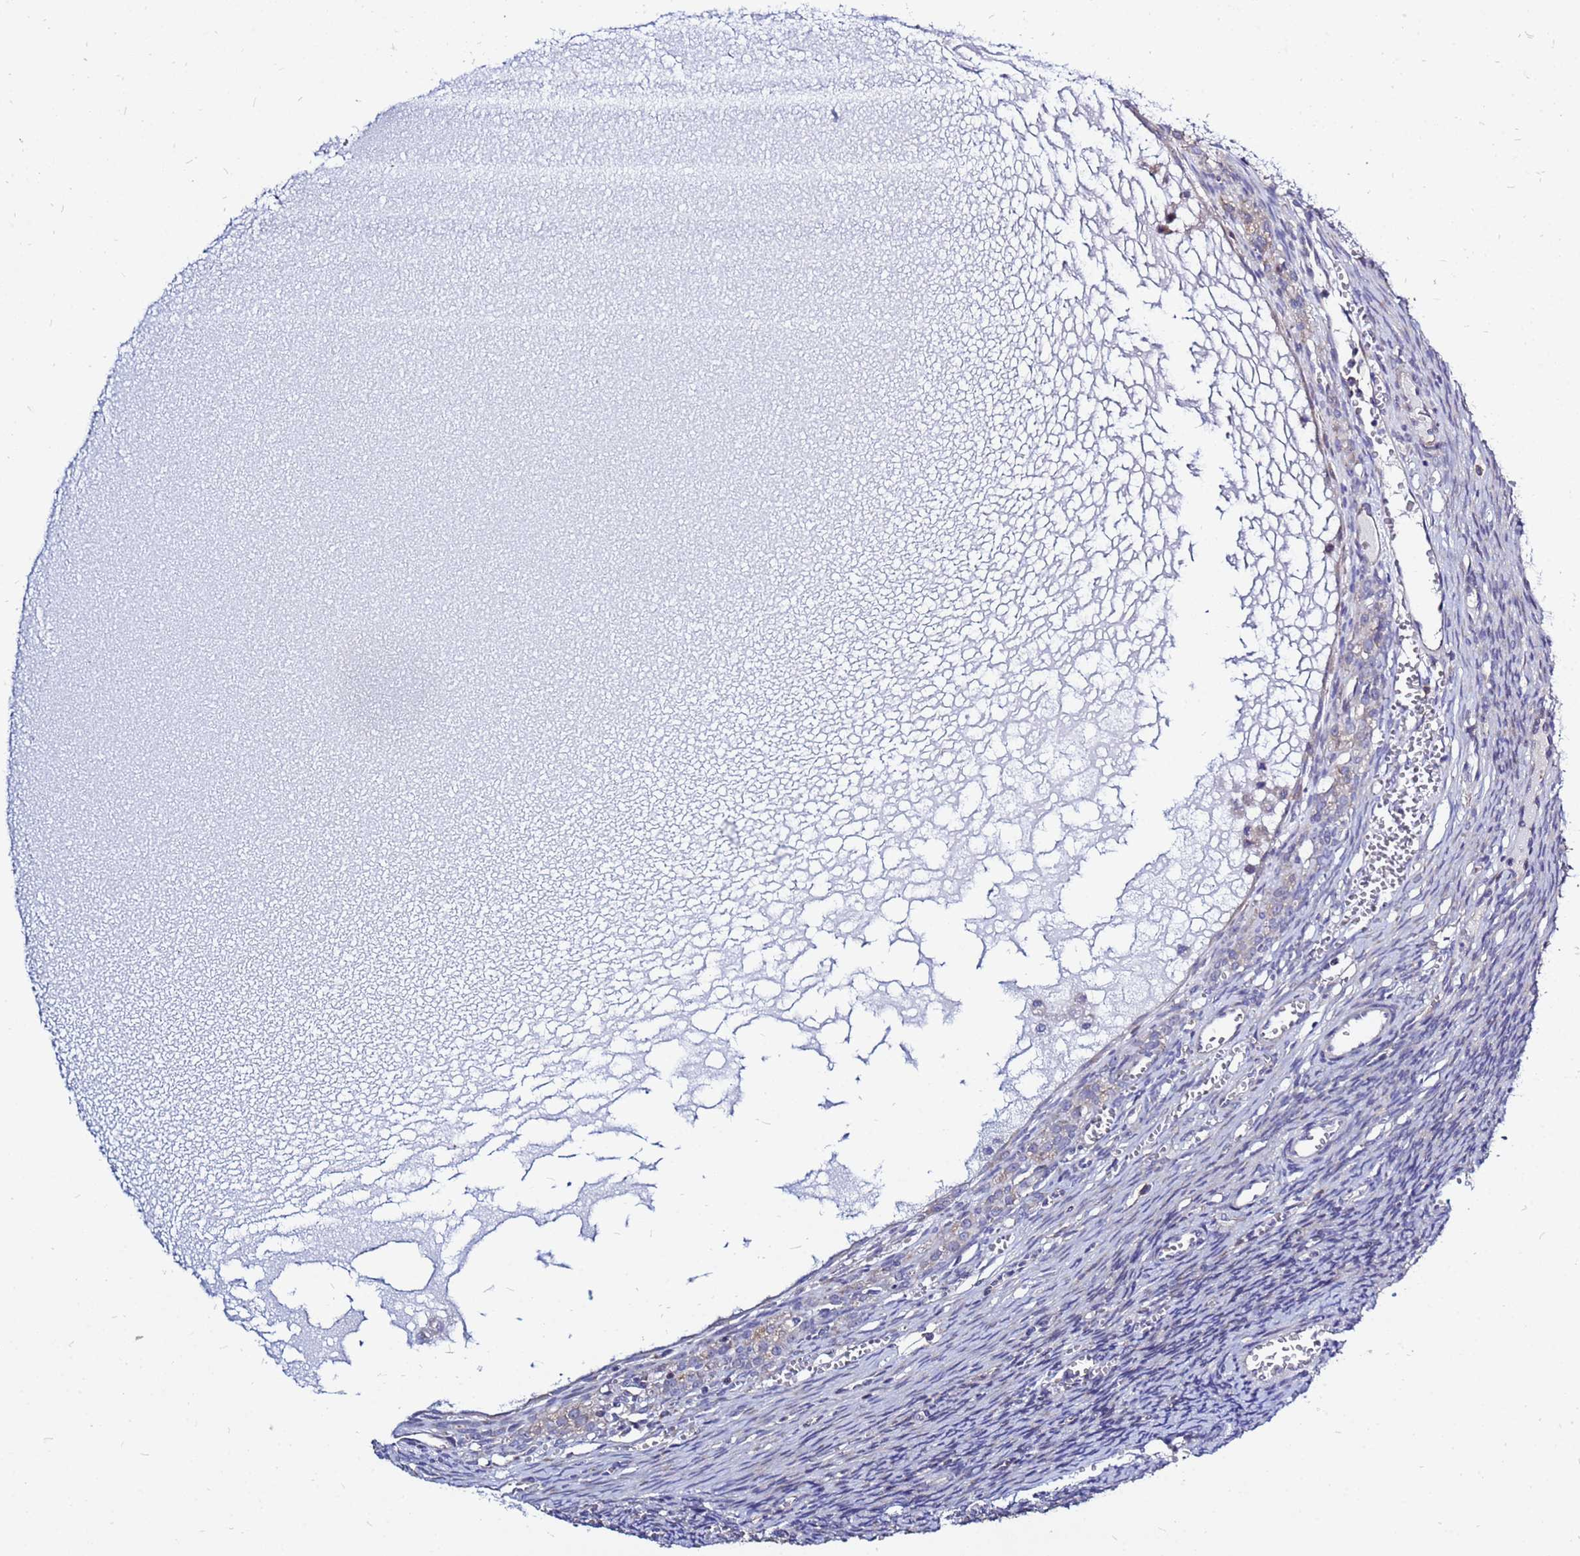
{"staining": {"intensity": "negative", "quantity": "none", "location": "none"}, "tissue": "ovary", "cell_type": "Ovarian stroma cells", "image_type": "normal", "snomed": [{"axis": "morphology", "description": "Normal tissue, NOS"}, {"axis": "topography", "description": "Ovary"}], "caption": "Ovarian stroma cells show no significant expression in benign ovary.", "gene": "MOB2", "patient": {"sex": "female", "age": 39}}